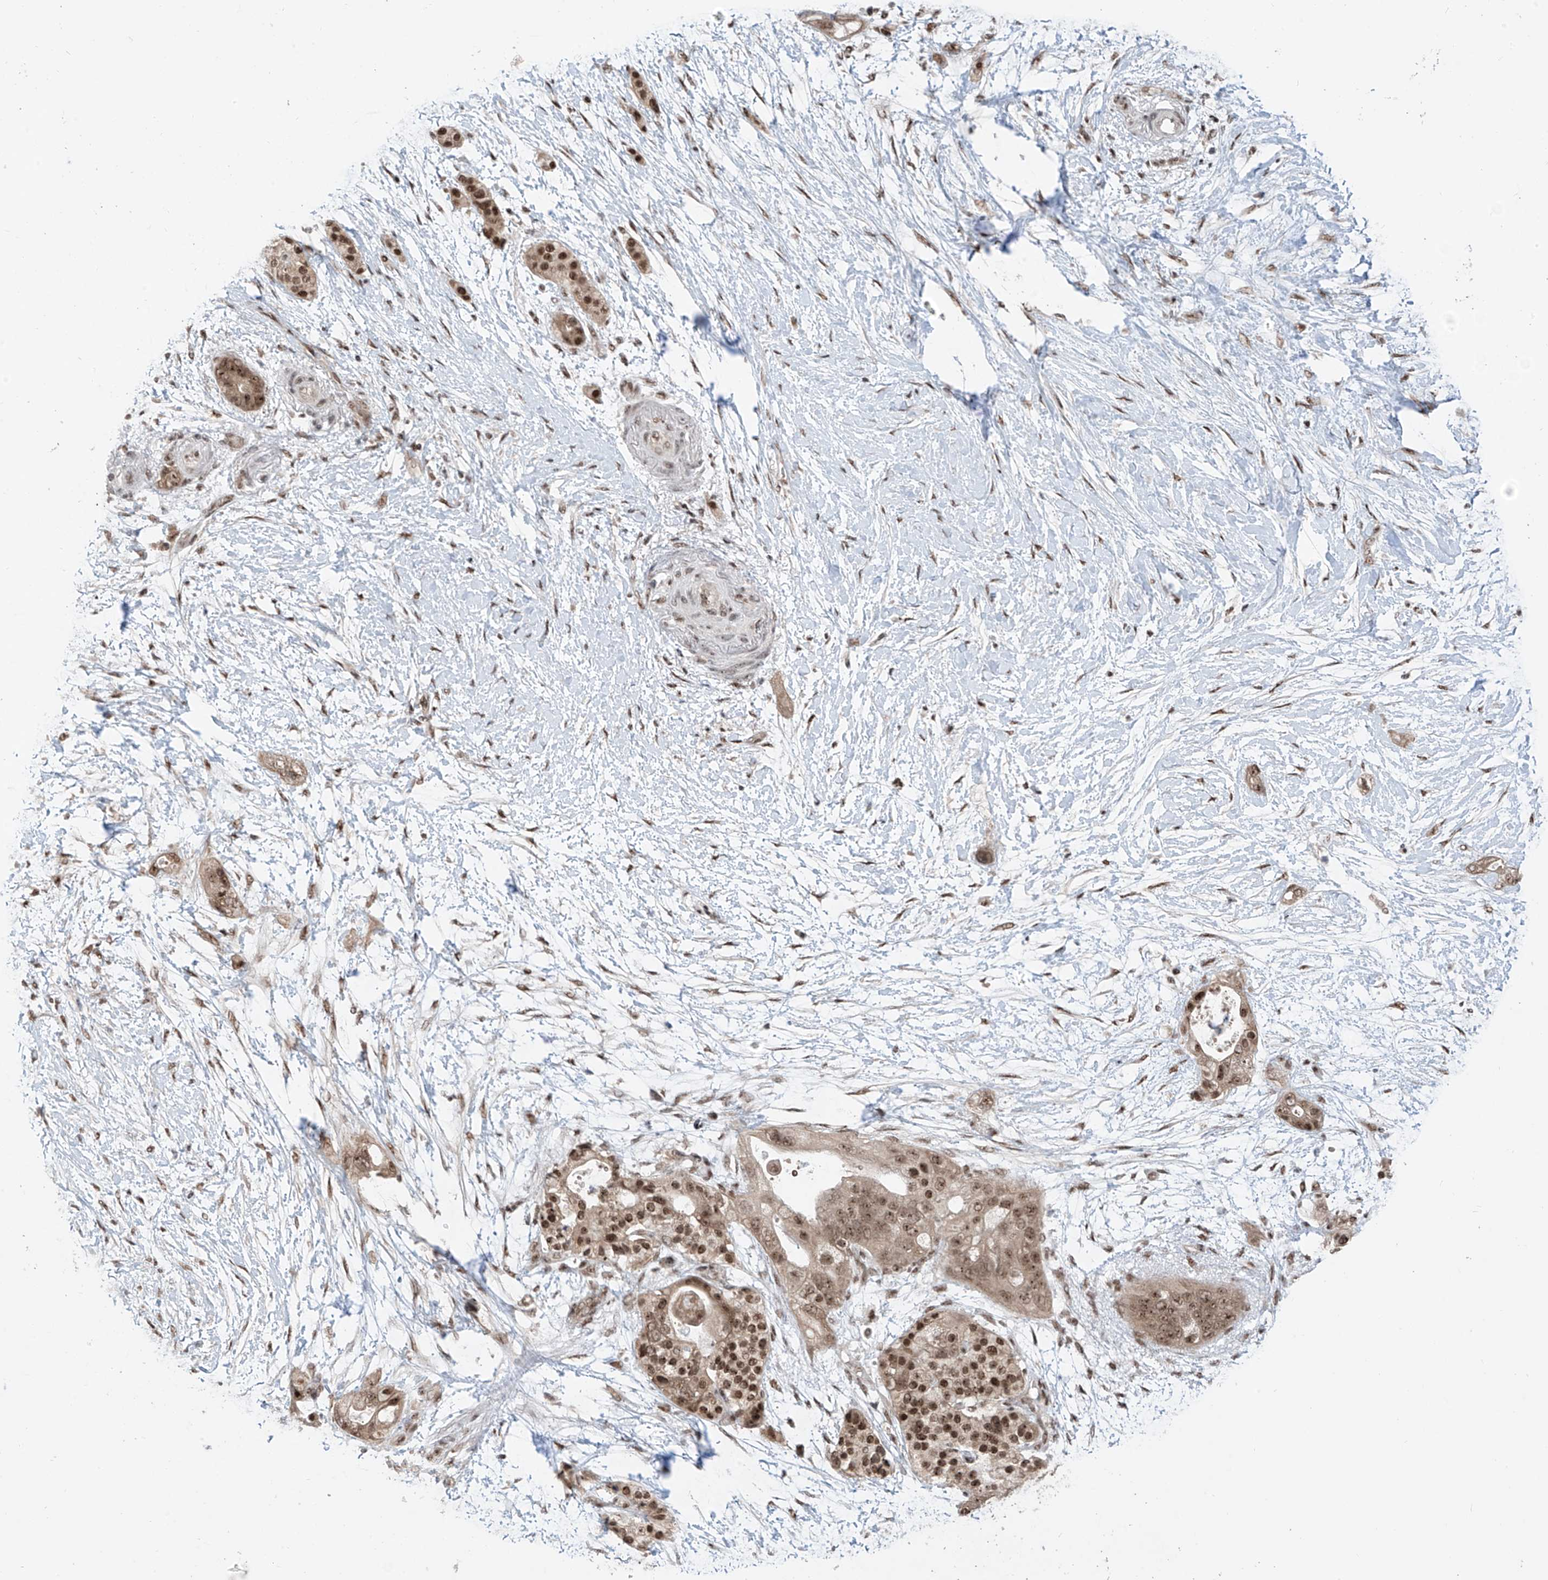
{"staining": {"intensity": "moderate", "quantity": ">75%", "location": "nuclear"}, "tissue": "pancreatic cancer", "cell_type": "Tumor cells", "image_type": "cancer", "snomed": [{"axis": "morphology", "description": "Adenocarcinoma, NOS"}, {"axis": "topography", "description": "Pancreas"}], "caption": "Pancreatic cancer stained with DAB immunohistochemistry displays medium levels of moderate nuclear positivity in about >75% of tumor cells.", "gene": "RPAIN", "patient": {"sex": "male", "age": 53}}